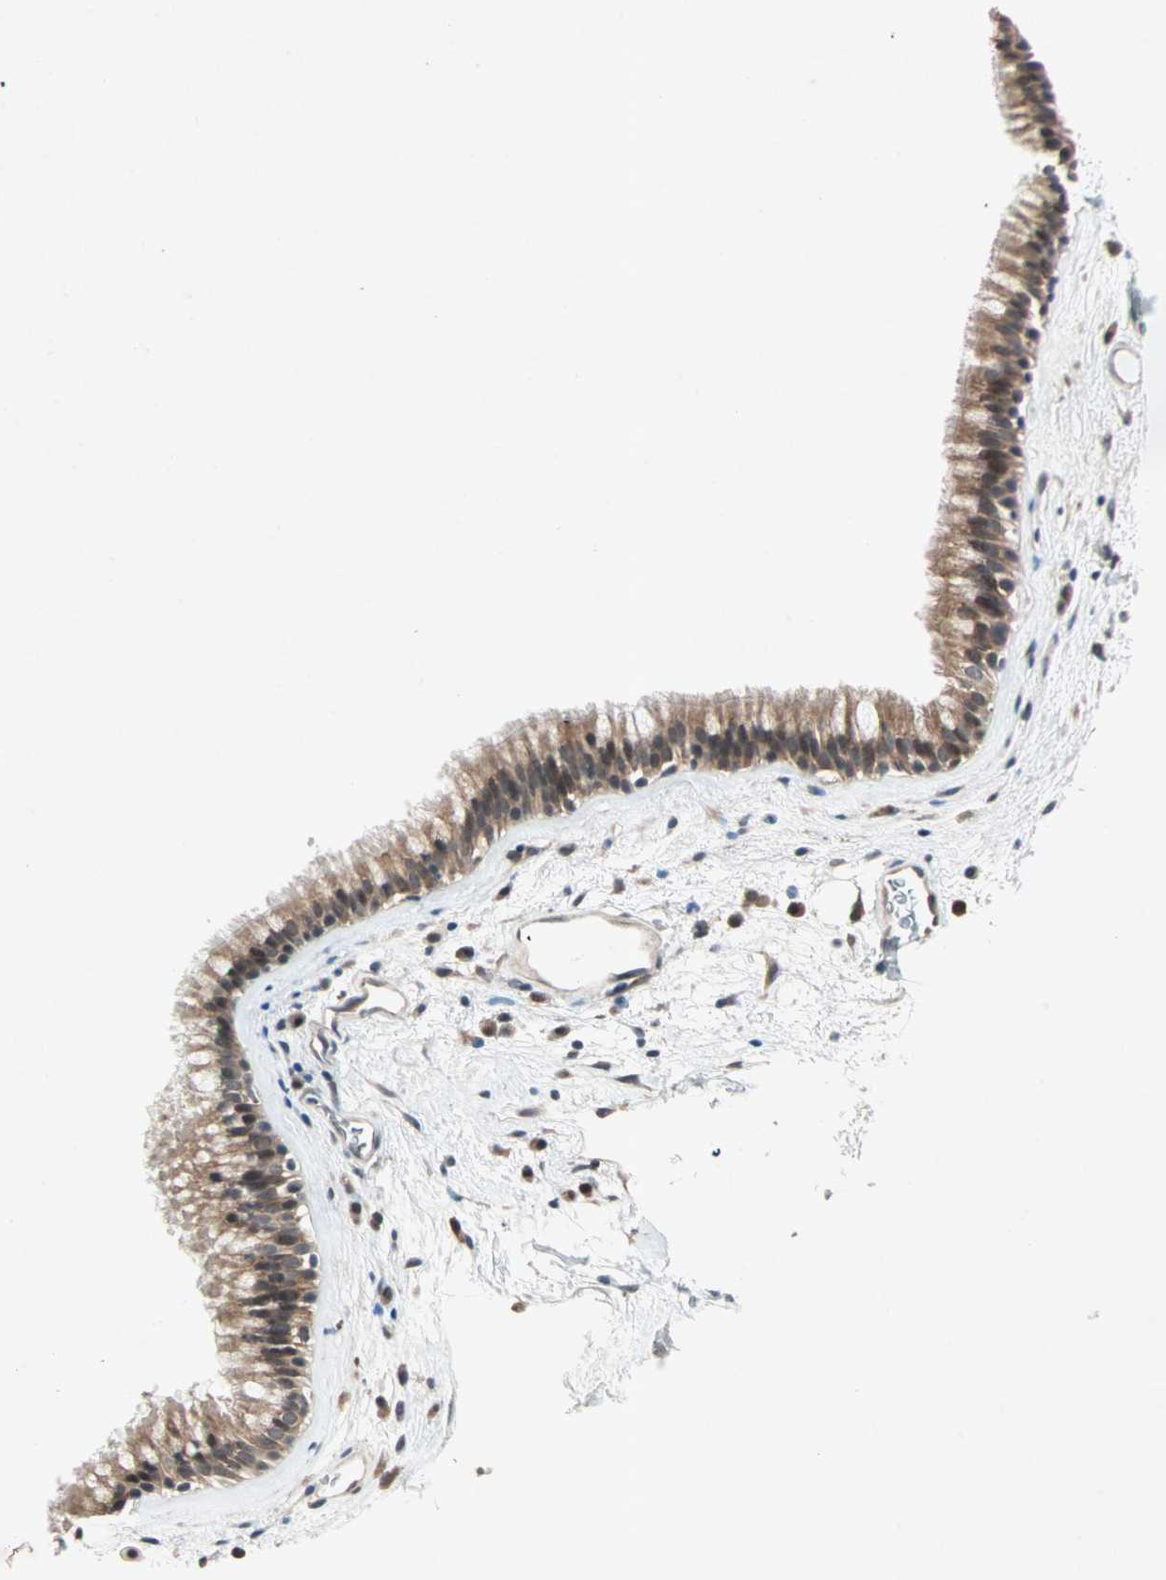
{"staining": {"intensity": "moderate", "quantity": ">75%", "location": "cytoplasmic/membranous,nuclear"}, "tissue": "nasopharynx", "cell_type": "Respiratory epithelial cells", "image_type": "normal", "snomed": [{"axis": "morphology", "description": "Normal tissue, NOS"}, {"axis": "morphology", "description": "Inflammation, NOS"}, {"axis": "topography", "description": "Nasopharynx"}], "caption": "The immunohistochemical stain highlights moderate cytoplasmic/membranous,nuclear positivity in respiratory epithelial cells of benign nasopharynx.", "gene": "PGBD1", "patient": {"sex": "male", "age": 48}}